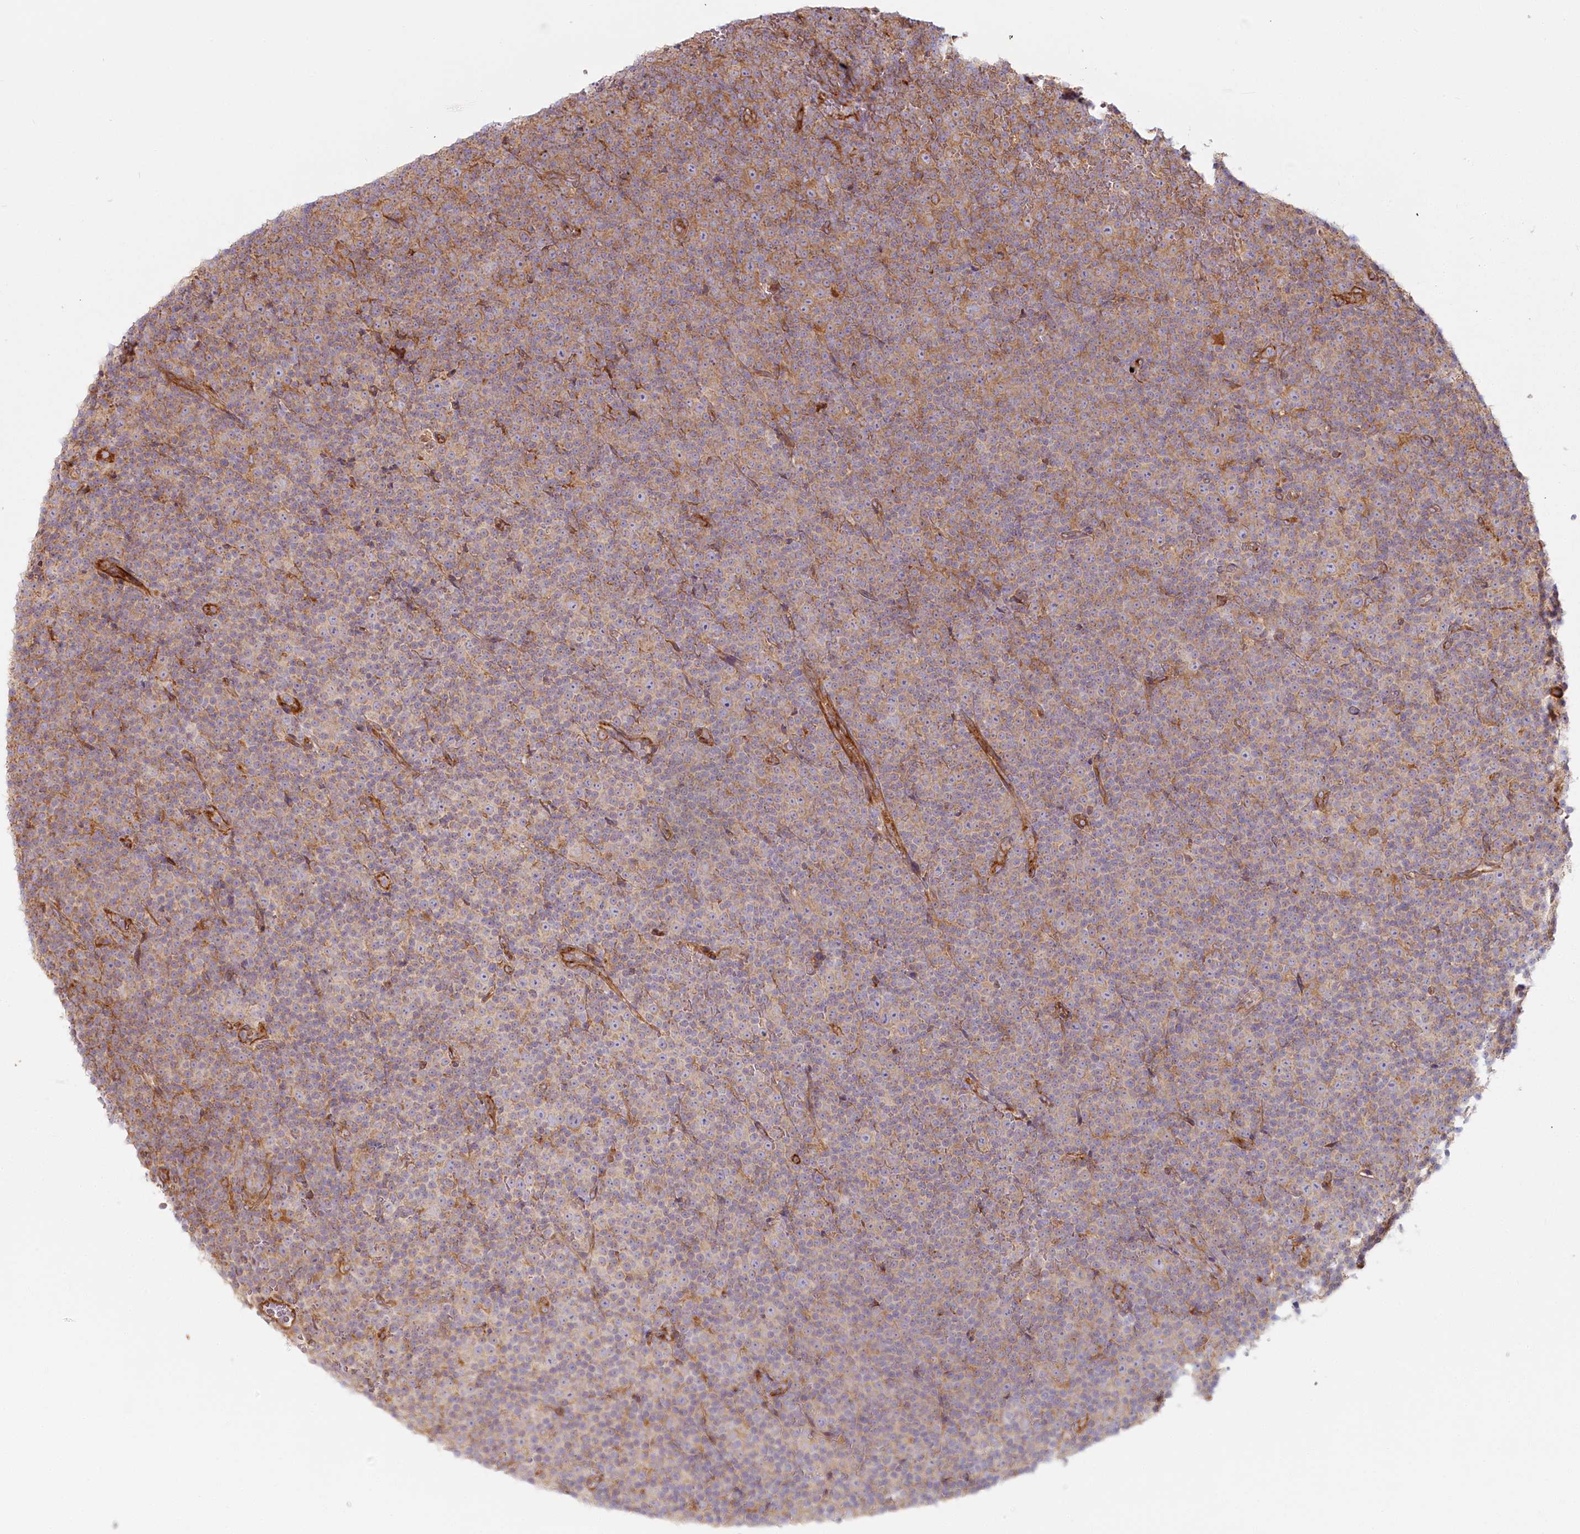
{"staining": {"intensity": "moderate", "quantity": "25%-75%", "location": "cytoplasmic/membranous"}, "tissue": "lymphoma", "cell_type": "Tumor cells", "image_type": "cancer", "snomed": [{"axis": "morphology", "description": "Malignant lymphoma, non-Hodgkin's type, Low grade"}, {"axis": "topography", "description": "Lymph node"}], "caption": "Immunohistochemistry (IHC) of human malignant lymphoma, non-Hodgkin's type (low-grade) shows medium levels of moderate cytoplasmic/membranous positivity in approximately 25%-75% of tumor cells.", "gene": "HARS2", "patient": {"sex": "female", "age": 67}}